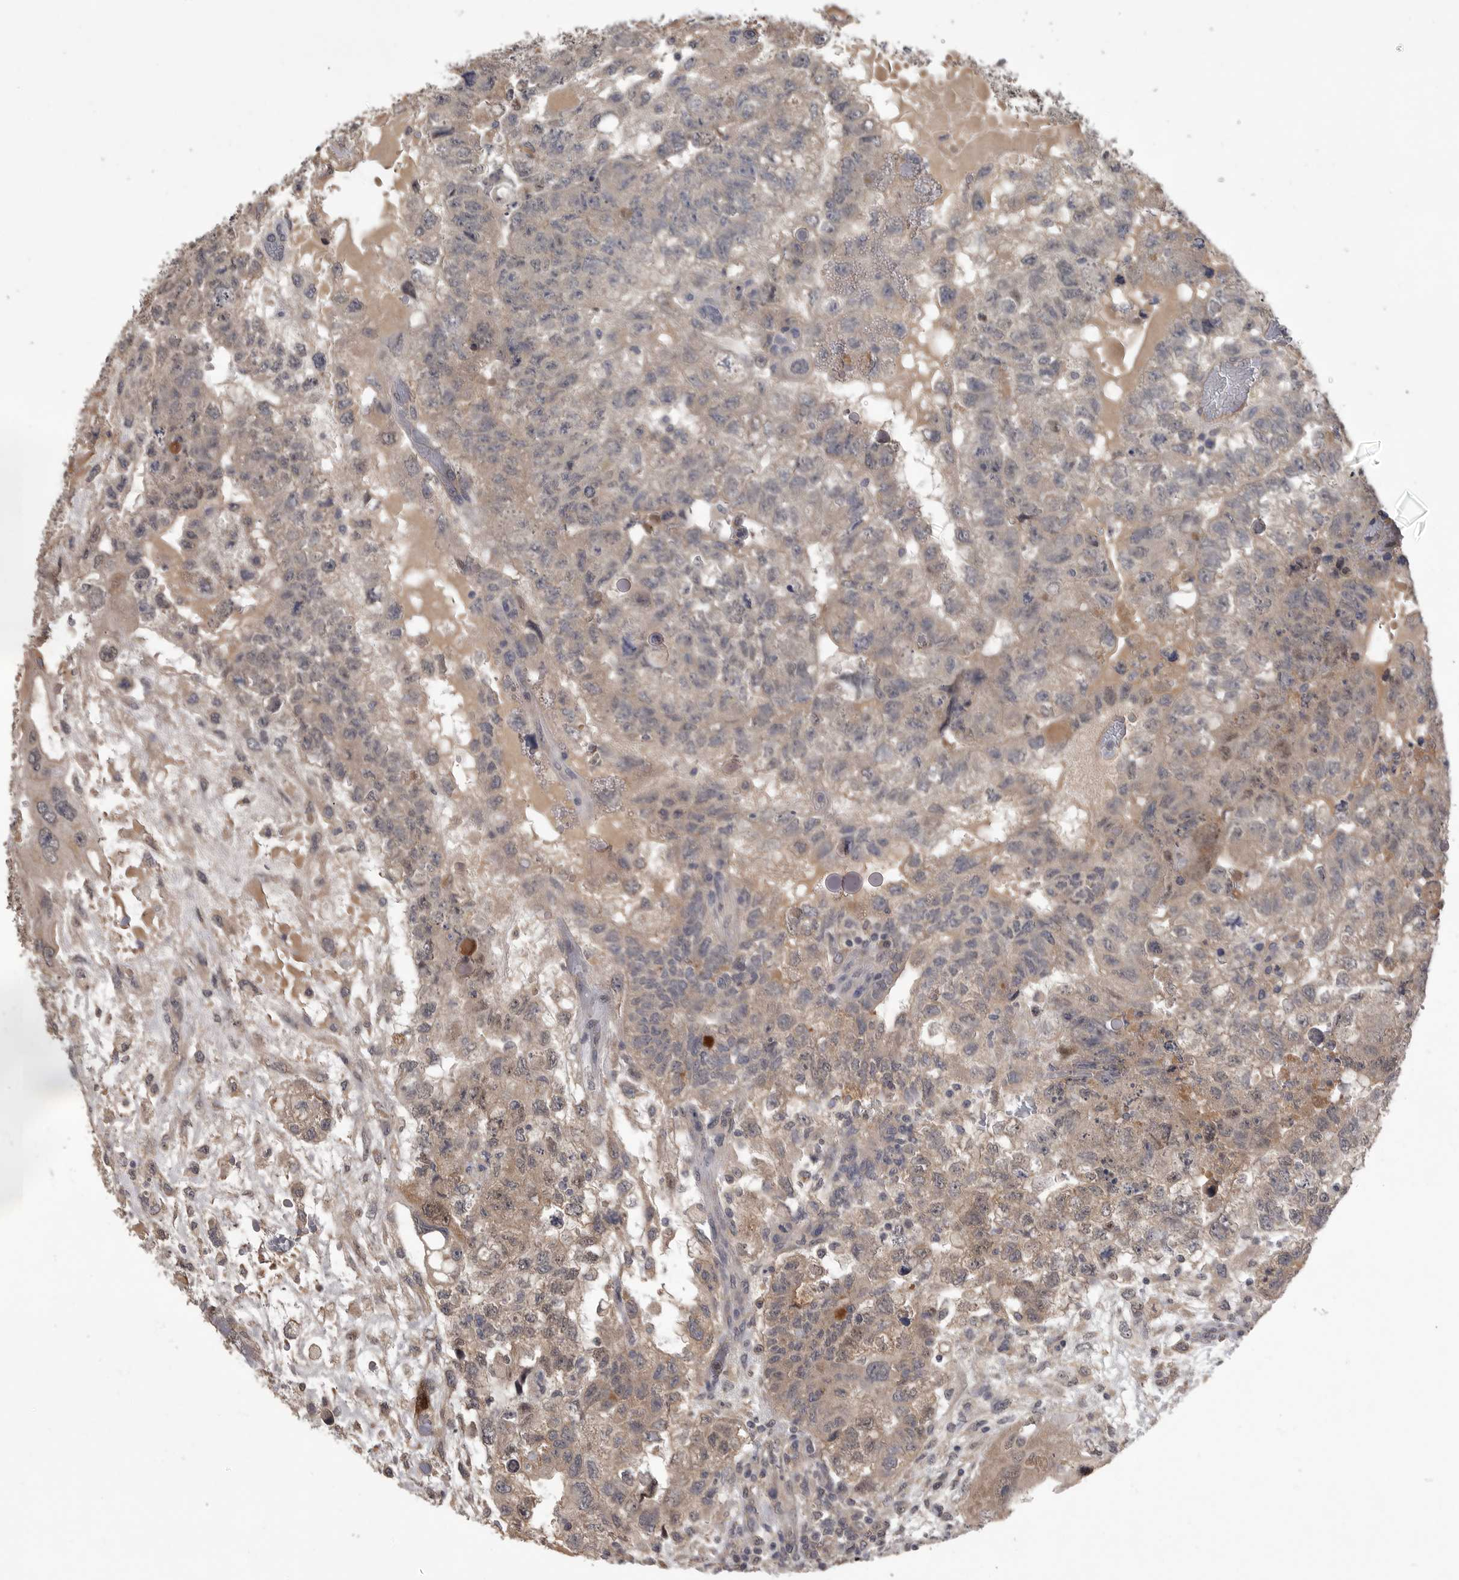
{"staining": {"intensity": "weak", "quantity": ">75%", "location": "cytoplasmic/membranous"}, "tissue": "testis cancer", "cell_type": "Tumor cells", "image_type": "cancer", "snomed": [{"axis": "morphology", "description": "Carcinoma, Embryonal, NOS"}, {"axis": "topography", "description": "Testis"}], "caption": "Embryonal carcinoma (testis) tissue reveals weak cytoplasmic/membranous staining in approximately >75% of tumor cells, visualized by immunohistochemistry.", "gene": "ZNF114", "patient": {"sex": "male", "age": 36}}